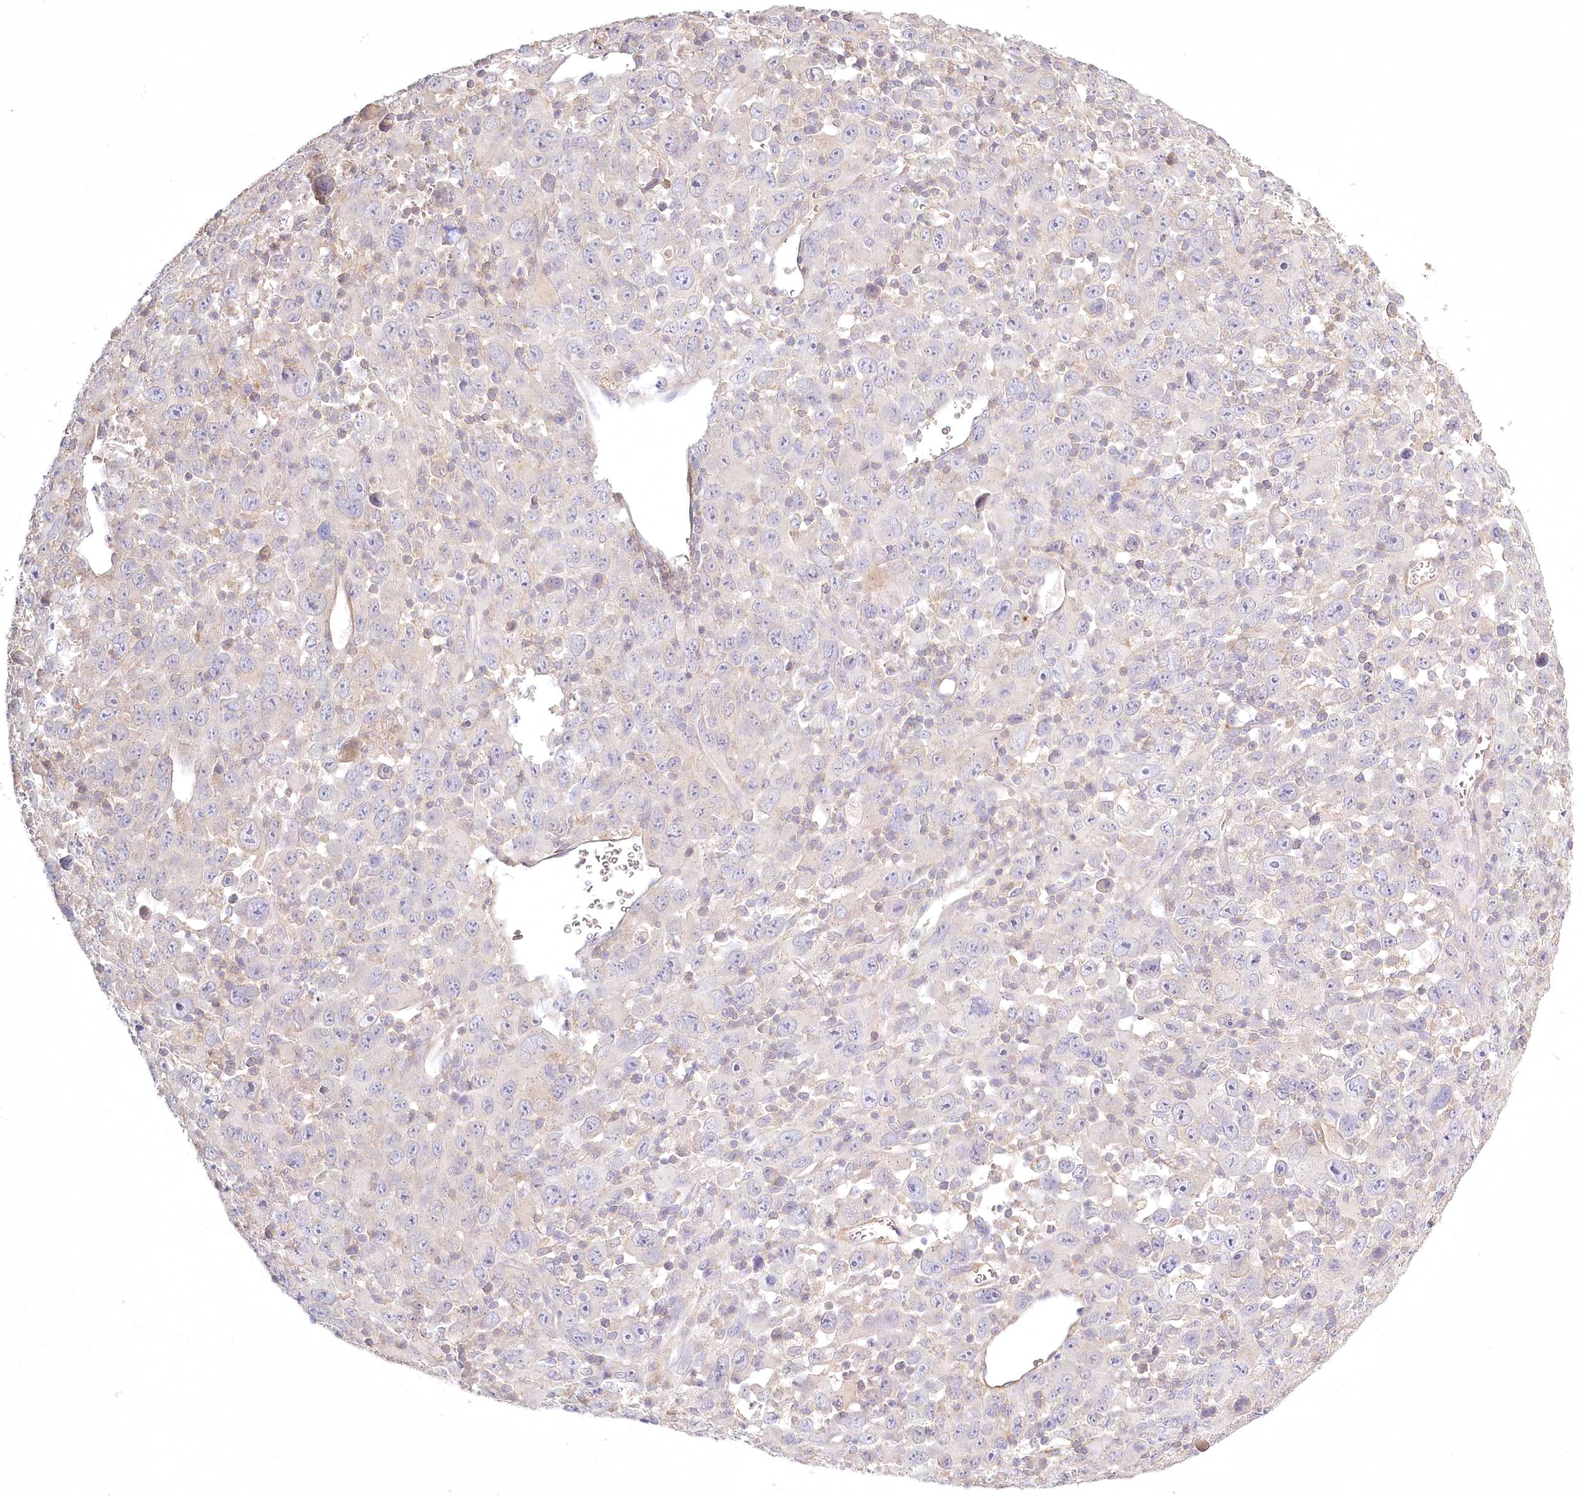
{"staining": {"intensity": "negative", "quantity": "none", "location": "none"}, "tissue": "melanoma", "cell_type": "Tumor cells", "image_type": "cancer", "snomed": [{"axis": "morphology", "description": "Malignant melanoma, Metastatic site"}, {"axis": "topography", "description": "Skin"}], "caption": "Immunohistochemistry histopathology image of neoplastic tissue: malignant melanoma (metastatic site) stained with DAB (3,3'-diaminobenzidine) shows no significant protein positivity in tumor cells. (IHC, brightfield microscopy, high magnification).", "gene": "INPP4B", "patient": {"sex": "female", "age": 56}}